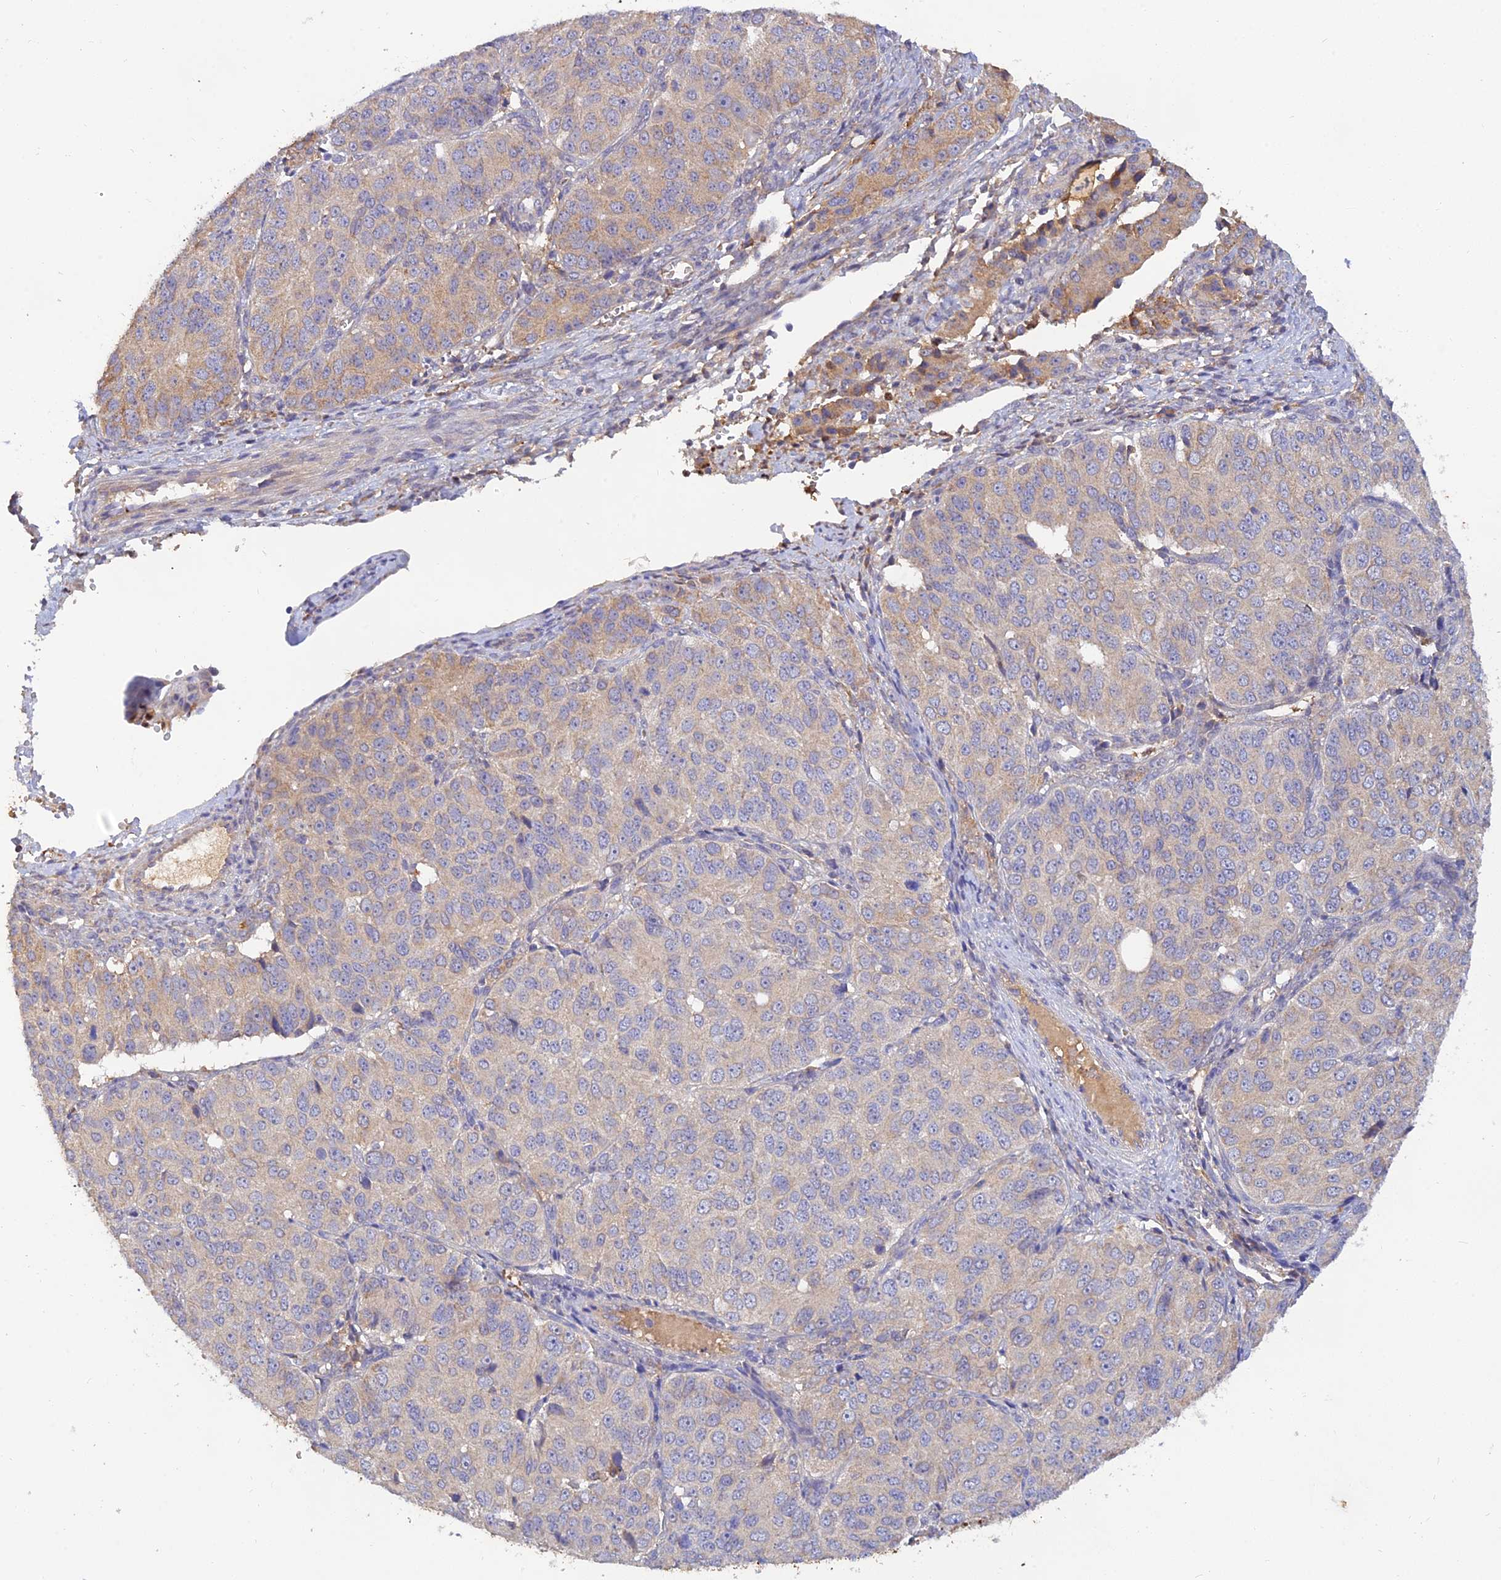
{"staining": {"intensity": "weak", "quantity": "<25%", "location": "cytoplasmic/membranous"}, "tissue": "ovarian cancer", "cell_type": "Tumor cells", "image_type": "cancer", "snomed": [{"axis": "morphology", "description": "Carcinoma, endometroid"}, {"axis": "topography", "description": "Ovary"}], "caption": "DAB (3,3'-diaminobenzidine) immunohistochemical staining of ovarian cancer demonstrates no significant expression in tumor cells. Brightfield microscopy of immunohistochemistry (IHC) stained with DAB (3,3'-diaminobenzidine) (brown) and hematoxylin (blue), captured at high magnification.", "gene": "ACSM5", "patient": {"sex": "female", "age": 51}}